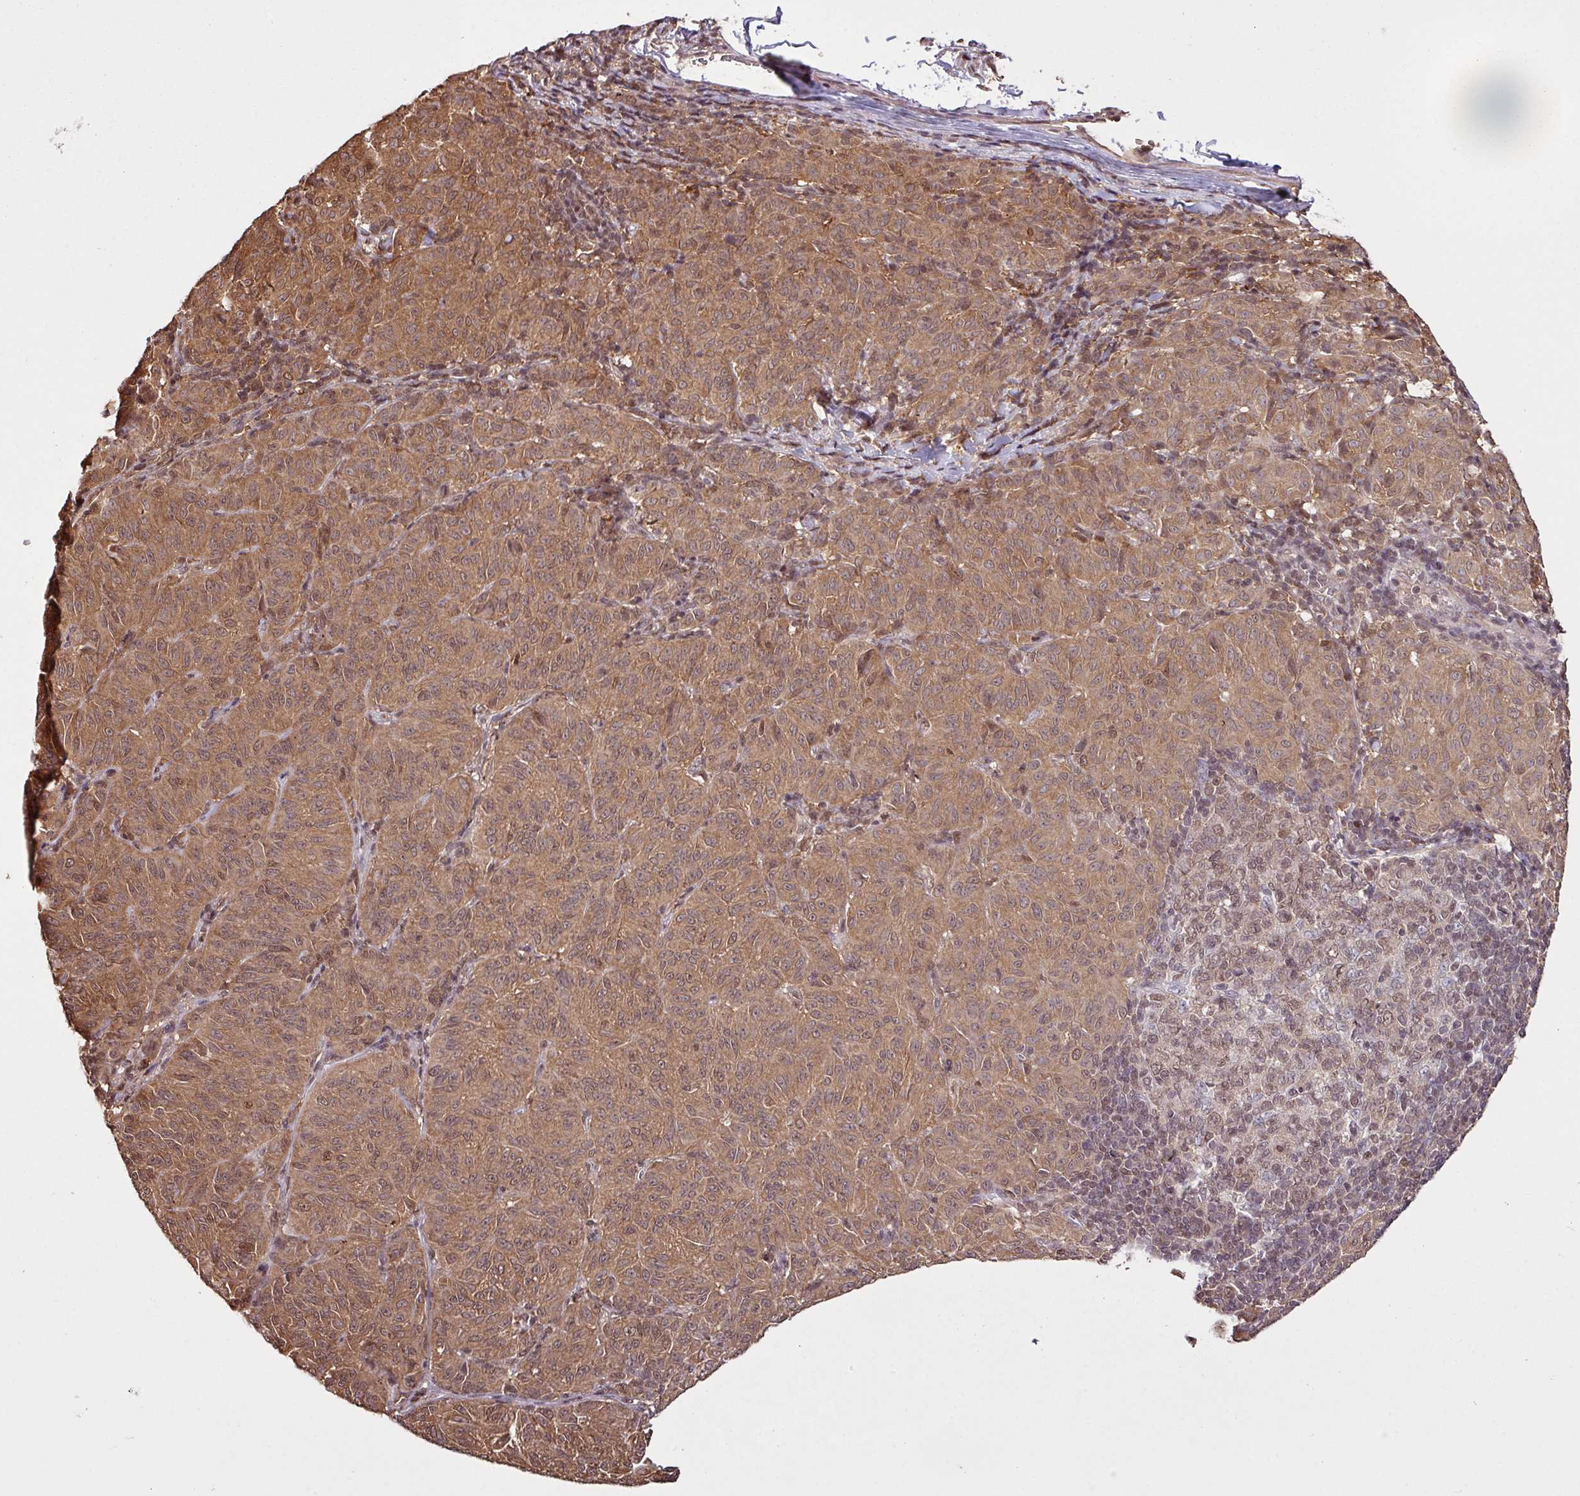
{"staining": {"intensity": "weak", "quantity": ">75%", "location": "cytoplasmic/membranous"}, "tissue": "melanoma", "cell_type": "Tumor cells", "image_type": "cancer", "snomed": [{"axis": "morphology", "description": "Malignant melanoma, NOS"}, {"axis": "topography", "description": "Skin"}], "caption": "IHC staining of melanoma, which exhibits low levels of weak cytoplasmic/membranous positivity in approximately >75% of tumor cells indicating weak cytoplasmic/membranous protein expression. The staining was performed using DAB (brown) for protein detection and nuclei were counterstained in hematoxylin (blue).", "gene": "ITPKC", "patient": {"sex": "female", "age": 72}}